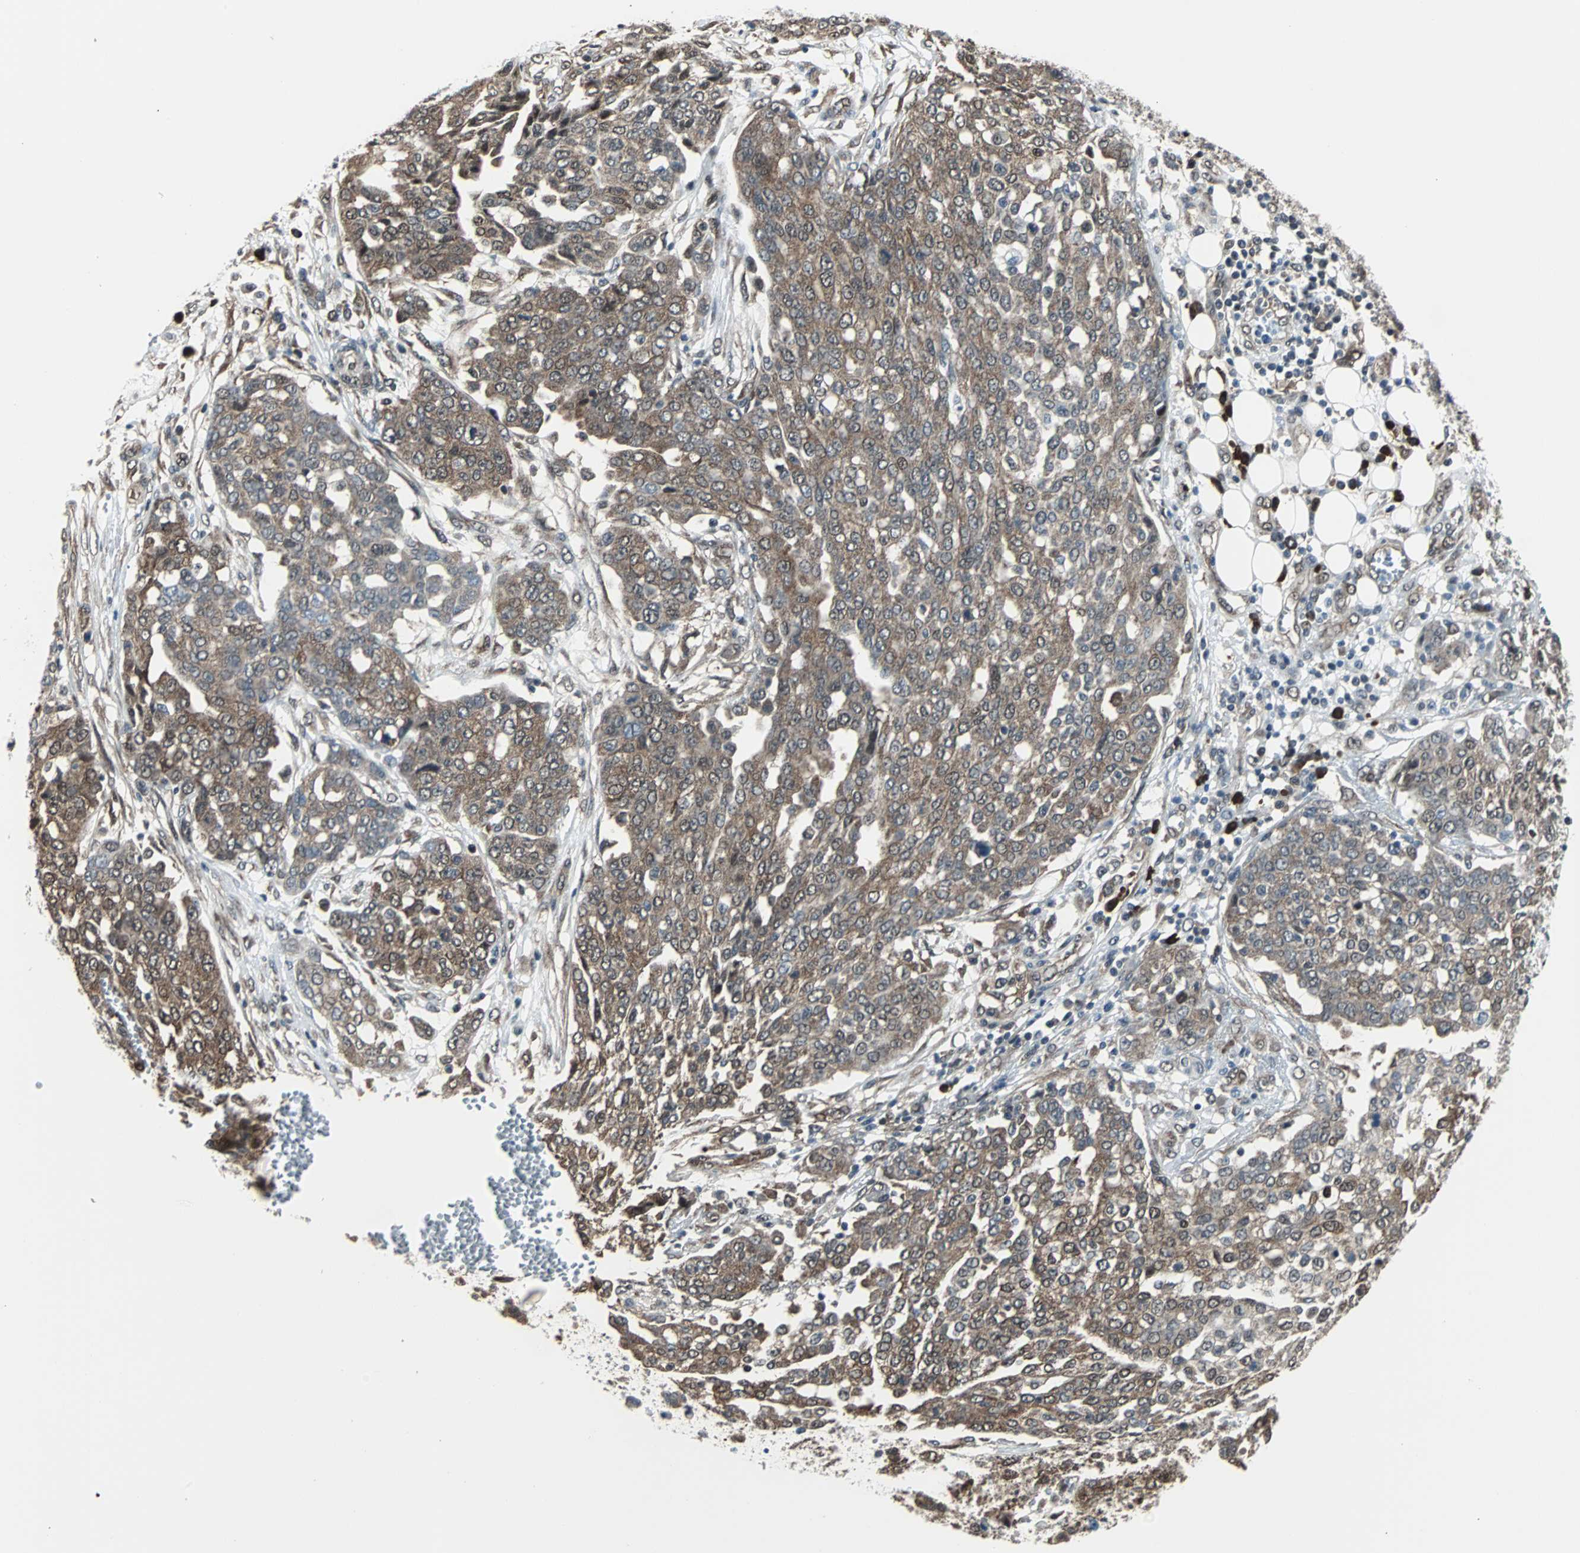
{"staining": {"intensity": "moderate", "quantity": ">75%", "location": "cytoplasmic/membranous,nuclear"}, "tissue": "ovarian cancer", "cell_type": "Tumor cells", "image_type": "cancer", "snomed": [{"axis": "morphology", "description": "Cystadenocarcinoma, serous, NOS"}, {"axis": "topography", "description": "Soft tissue"}, {"axis": "topography", "description": "Ovary"}], "caption": "About >75% of tumor cells in human serous cystadenocarcinoma (ovarian) show moderate cytoplasmic/membranous and nuclear protein positivity as visualized by brown immunohistochemical staining.", "gene": "VCP", "patient": {"sex": "female", "age": 57}}